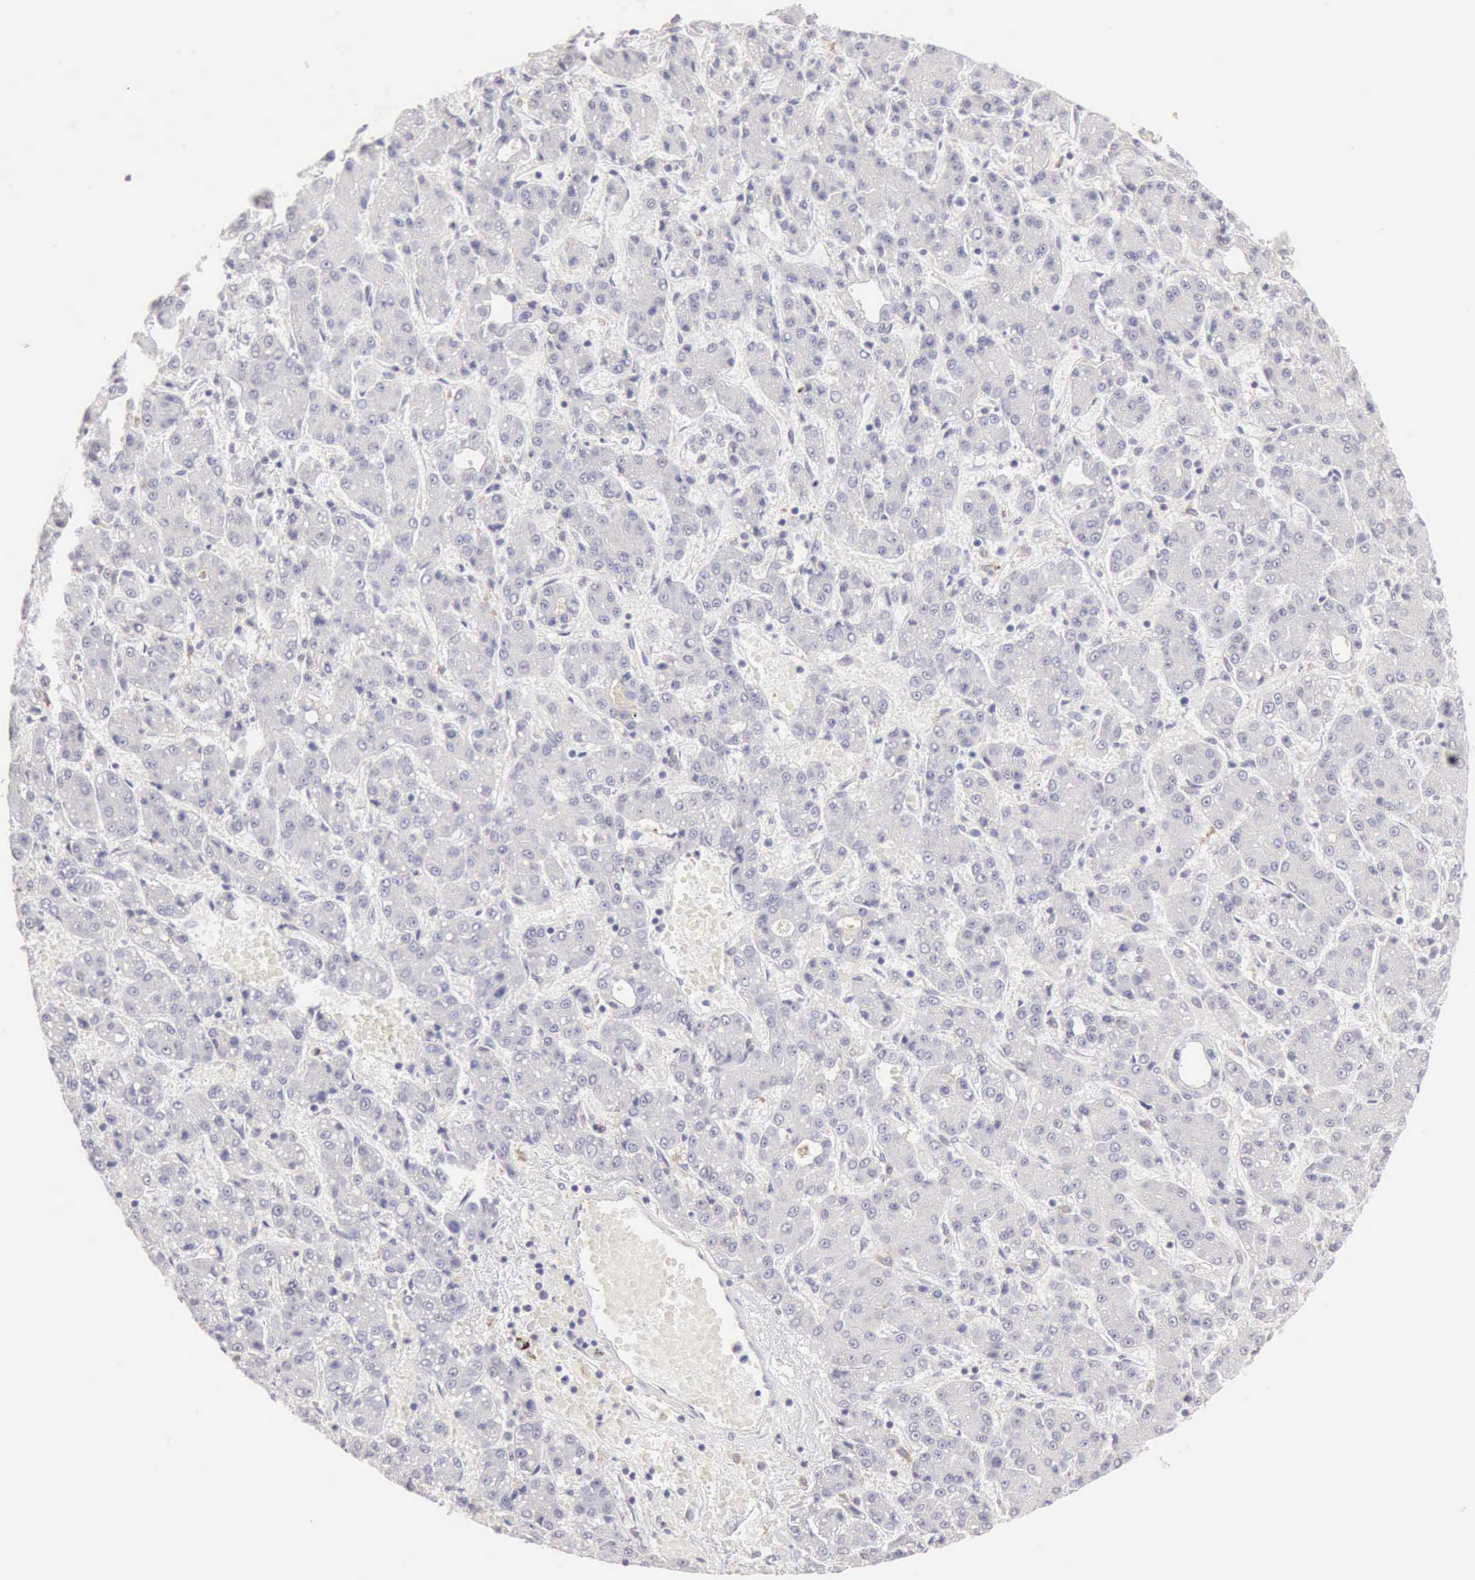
{"staining": {"intensity": "negative", "quantity": "none", "location": "none"}, "tissue": "liver cancer", "cell_type": "Tumor cells", "image_type": "cancer", "snomed": [{"axis": "morphology", "description": "Carcinoma, Hepatocellular, NOS"}, {"axis": "topography", "description": "Liver"}], "caption": "Liver hepatocellular carcinoma was stained to show a protein in brown. There is no significant staining in tumor cells. (DAB (3,3'-diaminobenzidine) immunohistochemistry visualized using brightfield microscopy, high magnification).", "gene": "RNASE1", "patient": {"sex": "male", "age": 69}}